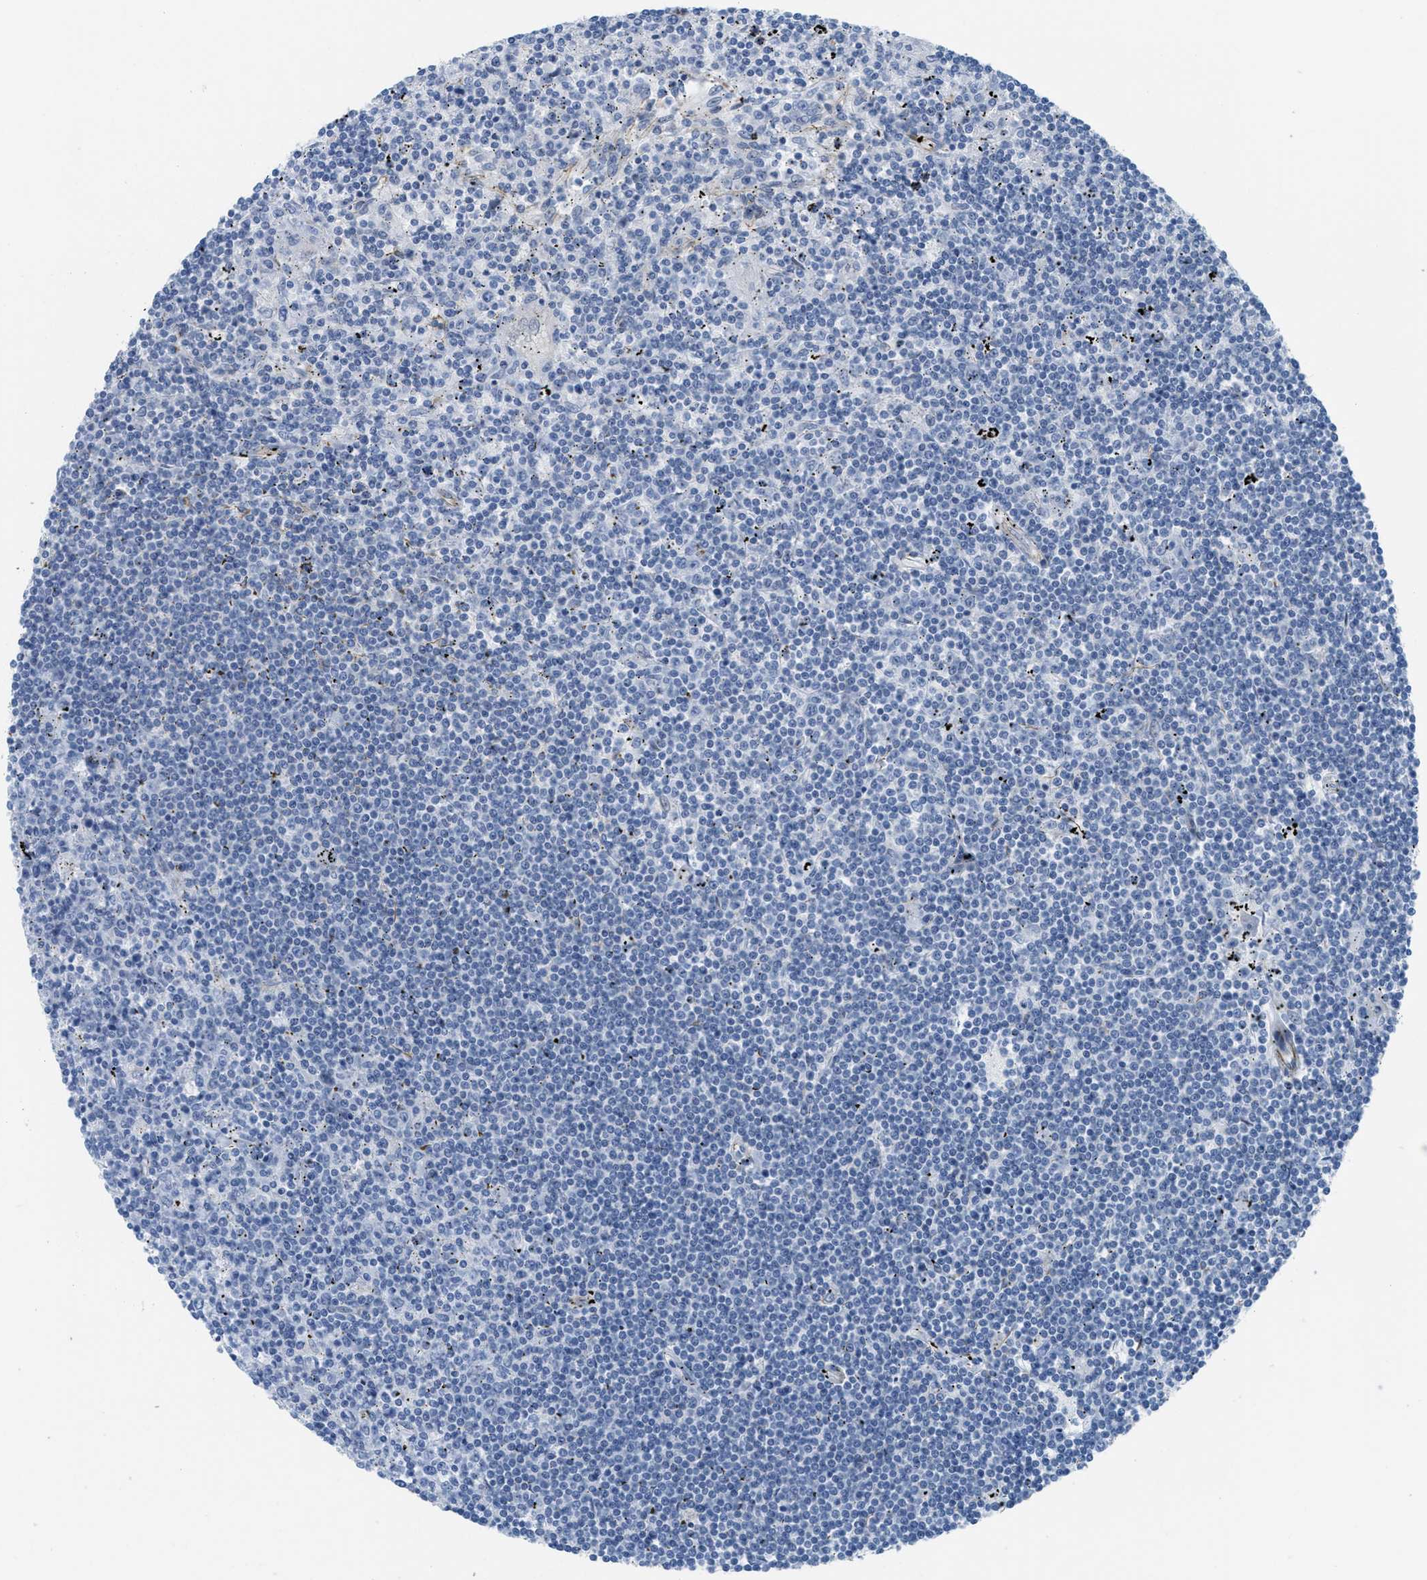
{"staining": {"intensity": "negative", "quantity": "none", "location": "none"}, "tissue": "lymphoma", "cell_type": "Tumor cells", "image_type": "cancer", "snomed": [{"axis": "morphology", "description": "Malignant lymphoma, non-Hodgkin's type, Low grade"}, {"axis": "topography", "description": "Spleen"}], "caption": "Immunohistochemistry (IHC) image of neoplastic tissue: human lymphoma stained with DAB (3,3'-diaminobenzidine) demonstrates no significant protein staining in tumor cells.", "gene": "SLC12A1", "patient": {"sex": "male", "age": 76}}